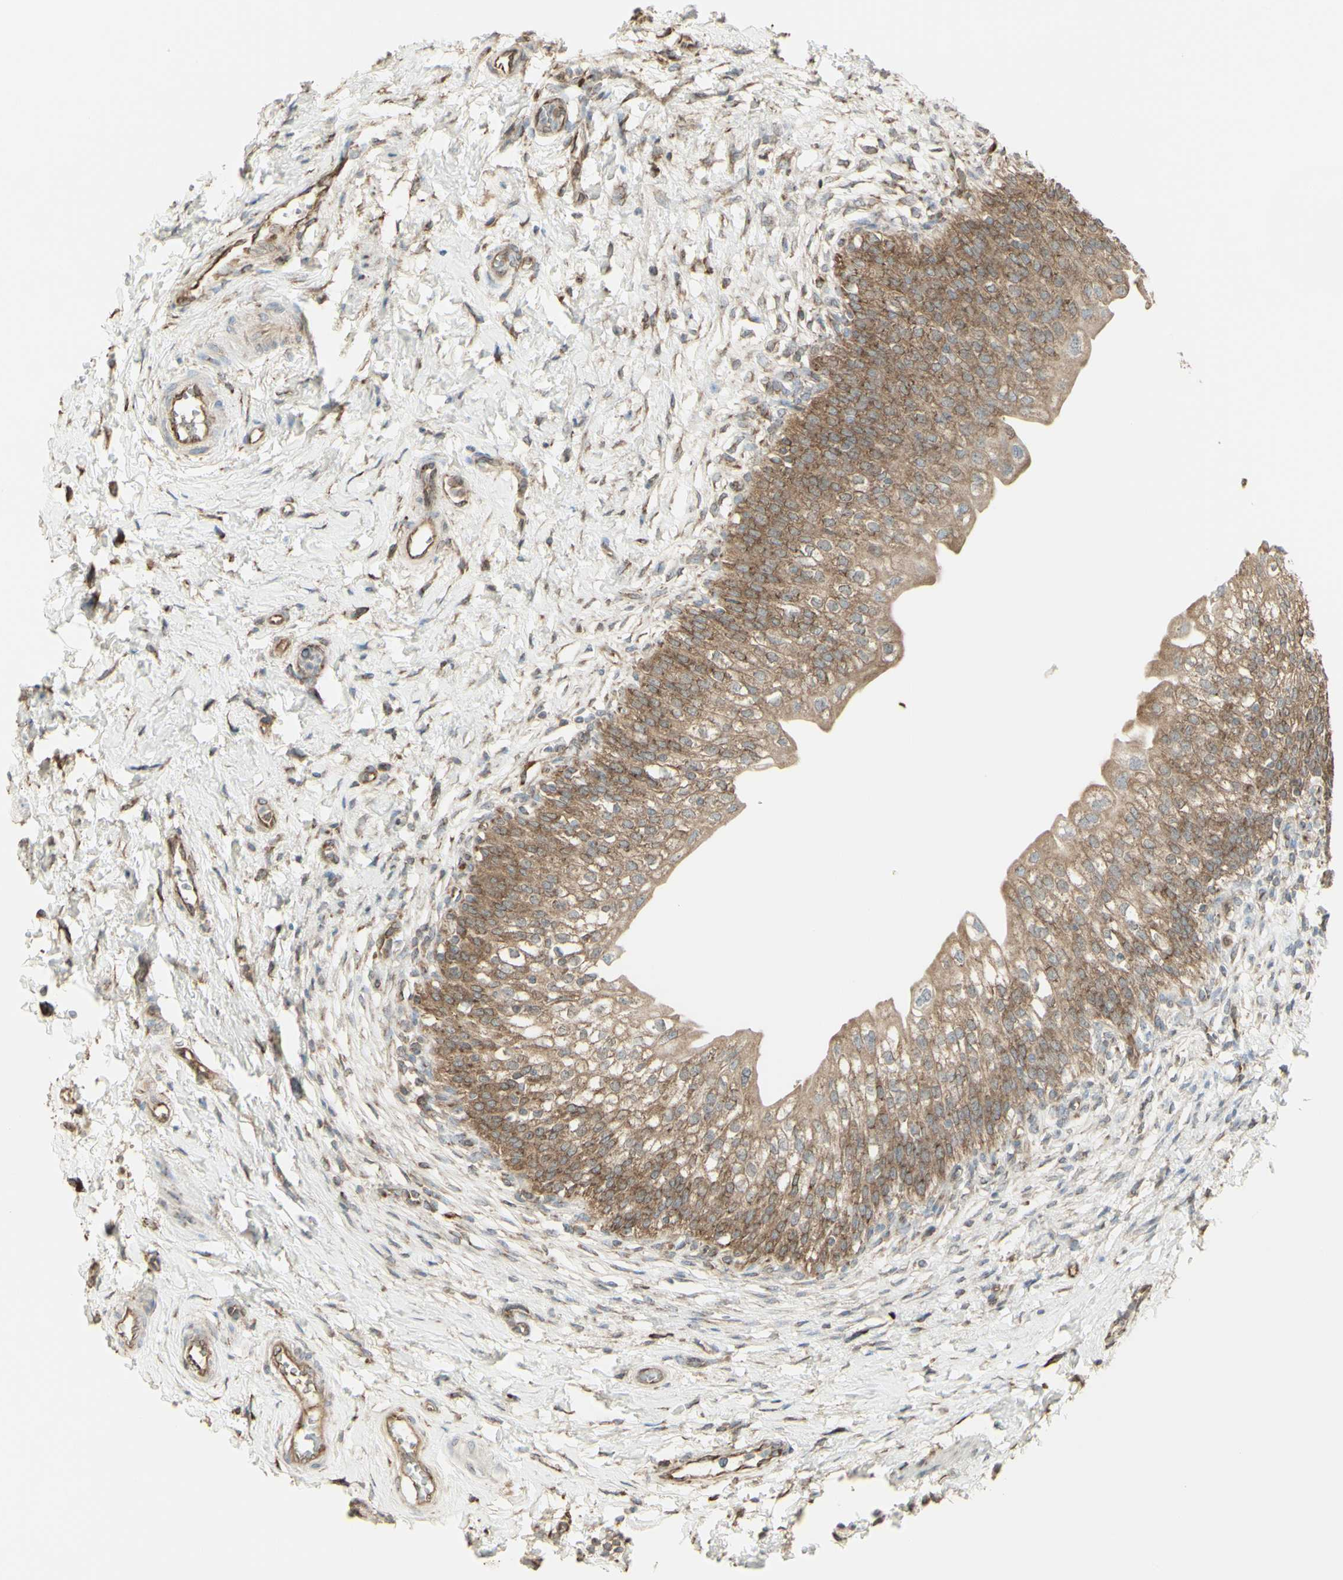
{"staining": {"intensity": "moderate", "quantity": ">75%", "location": "cytoplasmic/membranous"}, "tissue": "urinary bladder", "cell_type": "Urothelial cells", "image_type": "normal", "snomed": [{"axis": "morphology", "description": "Normal tissue, NOS"}, {"axis": "topography", "description": "Urinary bladder"}], "caption": "Urothelial cells reveal medium levels of moderate cytoplasmic/membranous positivity in approximately >75% of cells in unremarkable urinary bladder.", "gene": "EEF1B2", "patient": {"sex": "male", "age": 55}}